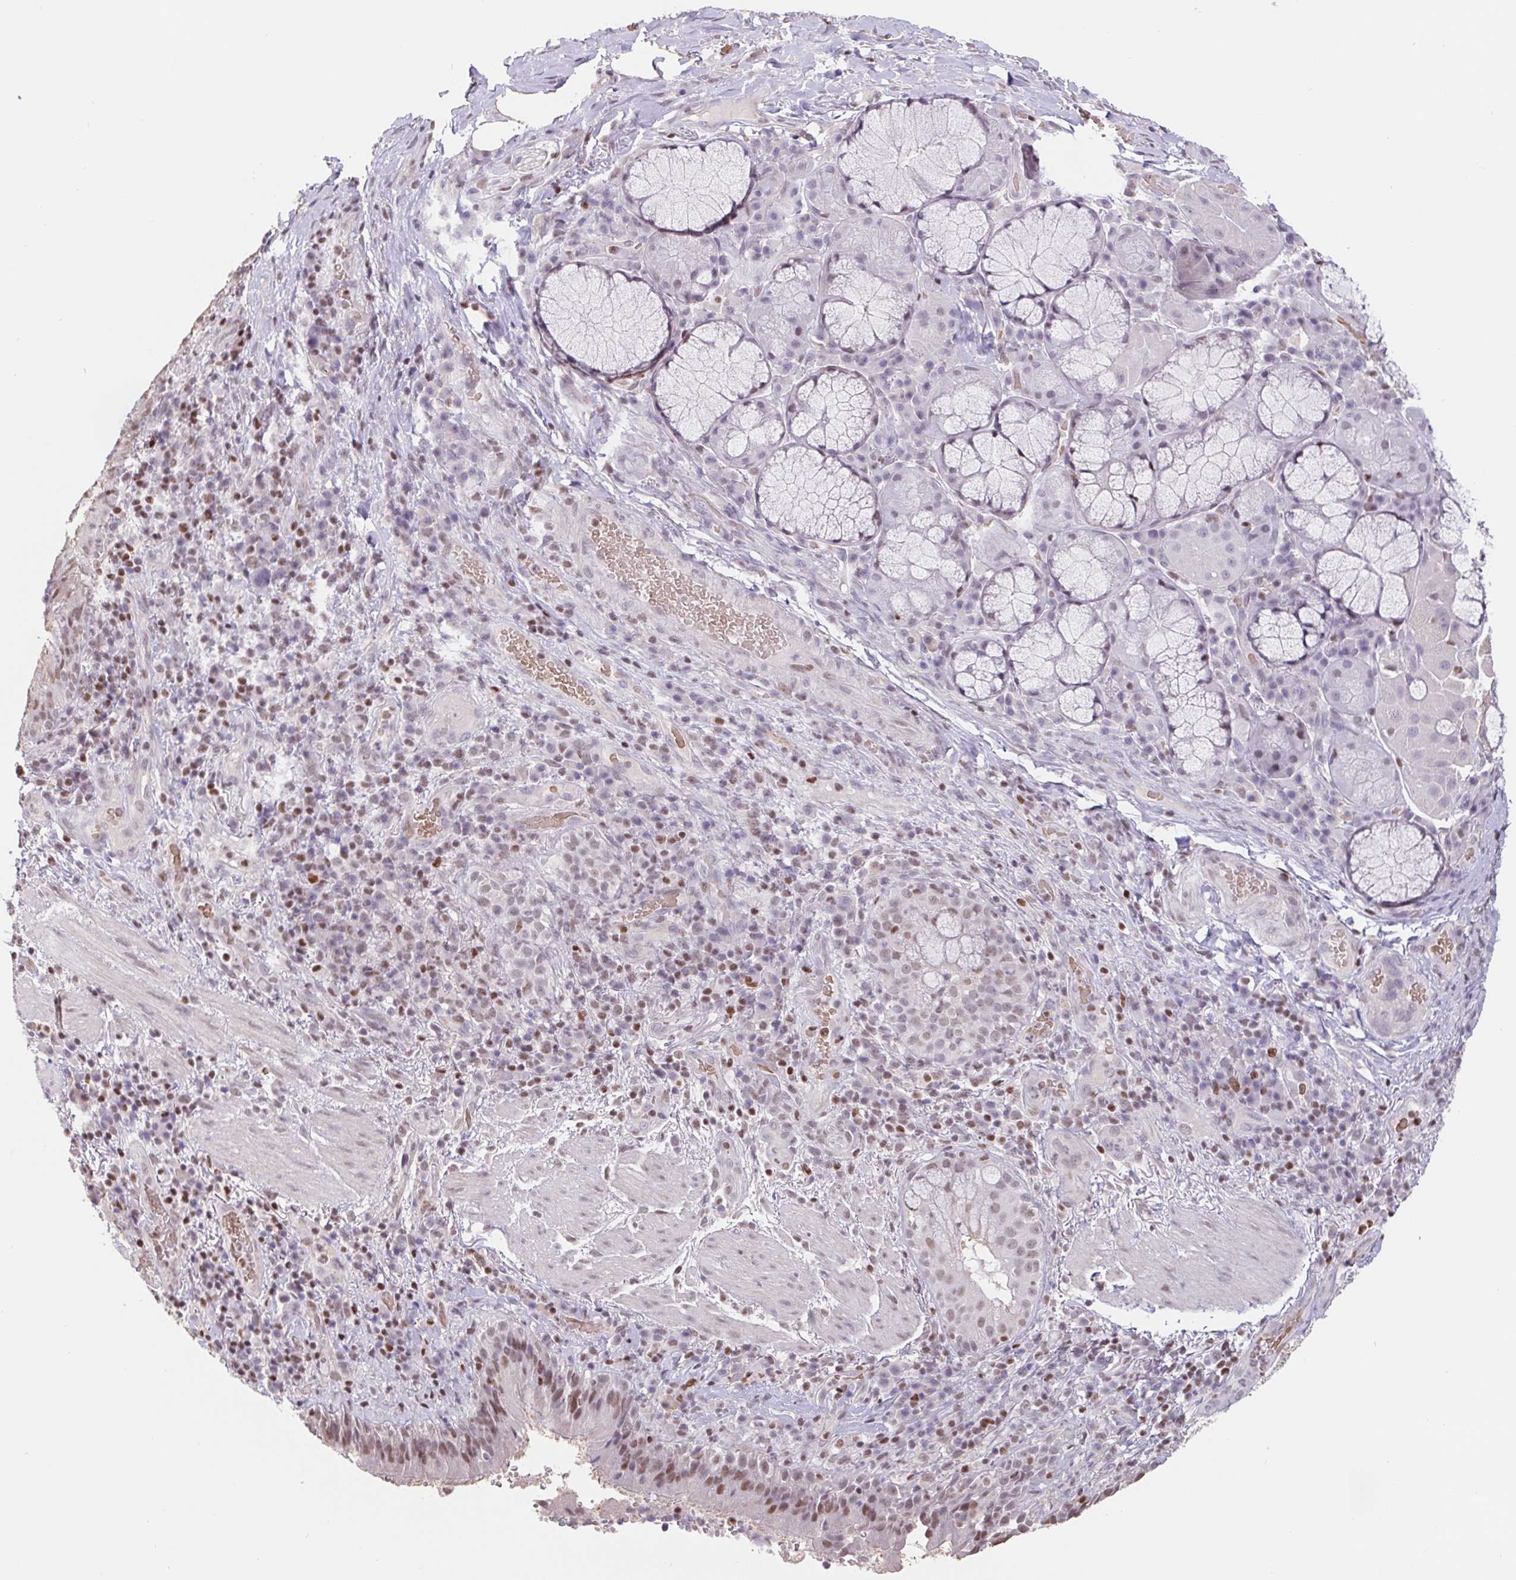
{"staining": {"intensity": "moderate", "quantity": ">75%", "location": "nuclear"}, "tissue": "bronchus", "cell_type": "Respiratory epithelial cells", "image_type": "normal", "snomed": [{"axis": "morphology", "description": "Normal tissue, NOS"}, {"axis": "topography", "description": "Lymph node"}, {"axis": "topography", "description": "Bronchus"}], "caption": "Immunohistochemistry (IHC) (DAB) staining of benign bronchus displays moderate nuclear protein expression in about >75% of respiratory epithelial cells. Immunohistochemistry (IHC) stains the protein of interest in brown and the nuclei are stained blue.", "gene": "TRERF1", "patient": {"sex": "male", "age": 56}}